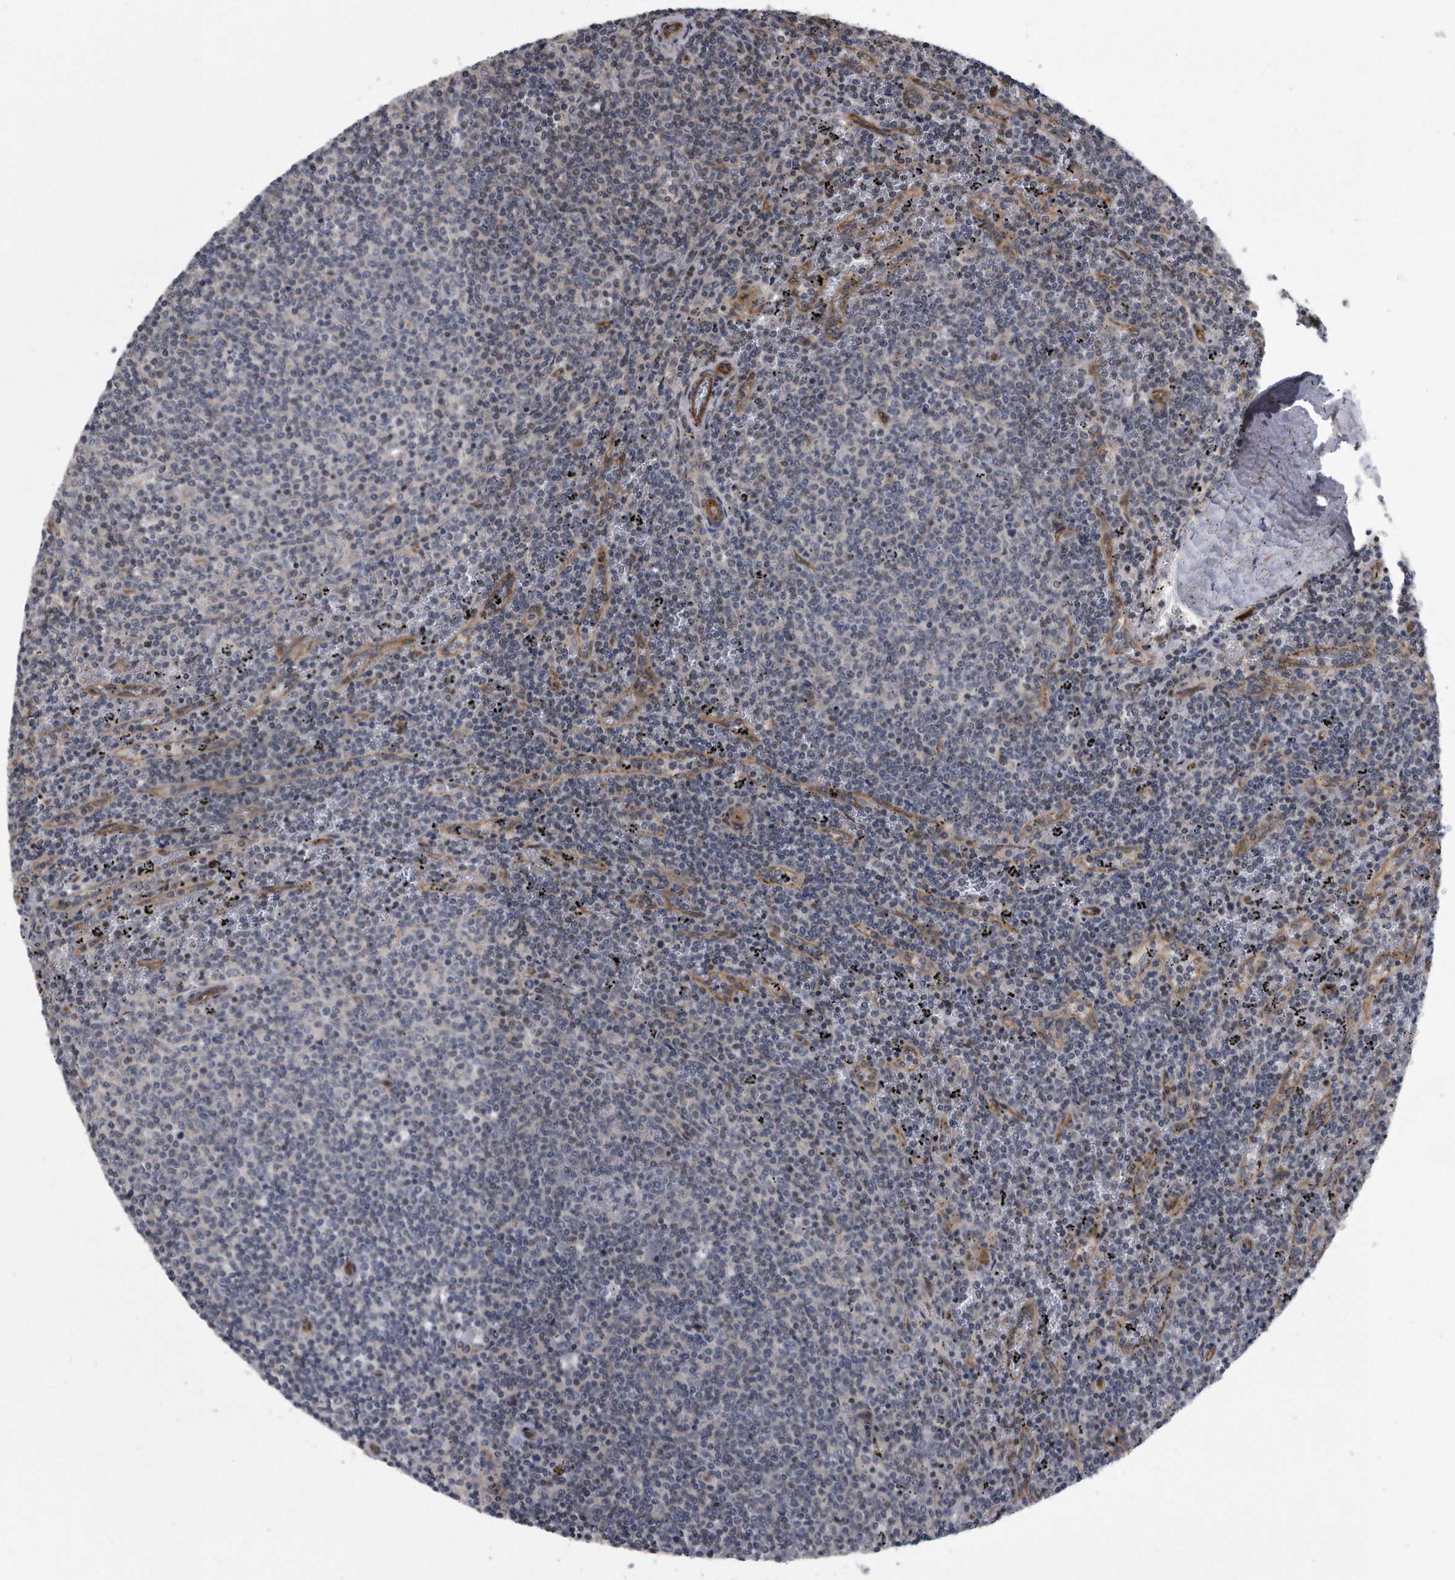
{"staining": {"intensity": "negative", "quantity": "none", "location": "none"}, "tissue": "lymphoma", "cell_type": "Tumor cells", "image_type": "cancer", "snomed": [{"axis": "morphology", "description": "Malignant lymphoma, non-Hodgkin's type, Low grade"}, {"axis": "topography", "description": "Spleen"}], "caption": "Immunohistochemistry (IHC) micrograph of neoplastic tissue: human lymphoma stained with DAB reveals no significant protein expression in tumor cells. (DAB IHC visualized using brightfield microscopy, high magnification).", "gene": "ARMCX1", "patient": {"sex": "female", "age": 50}}